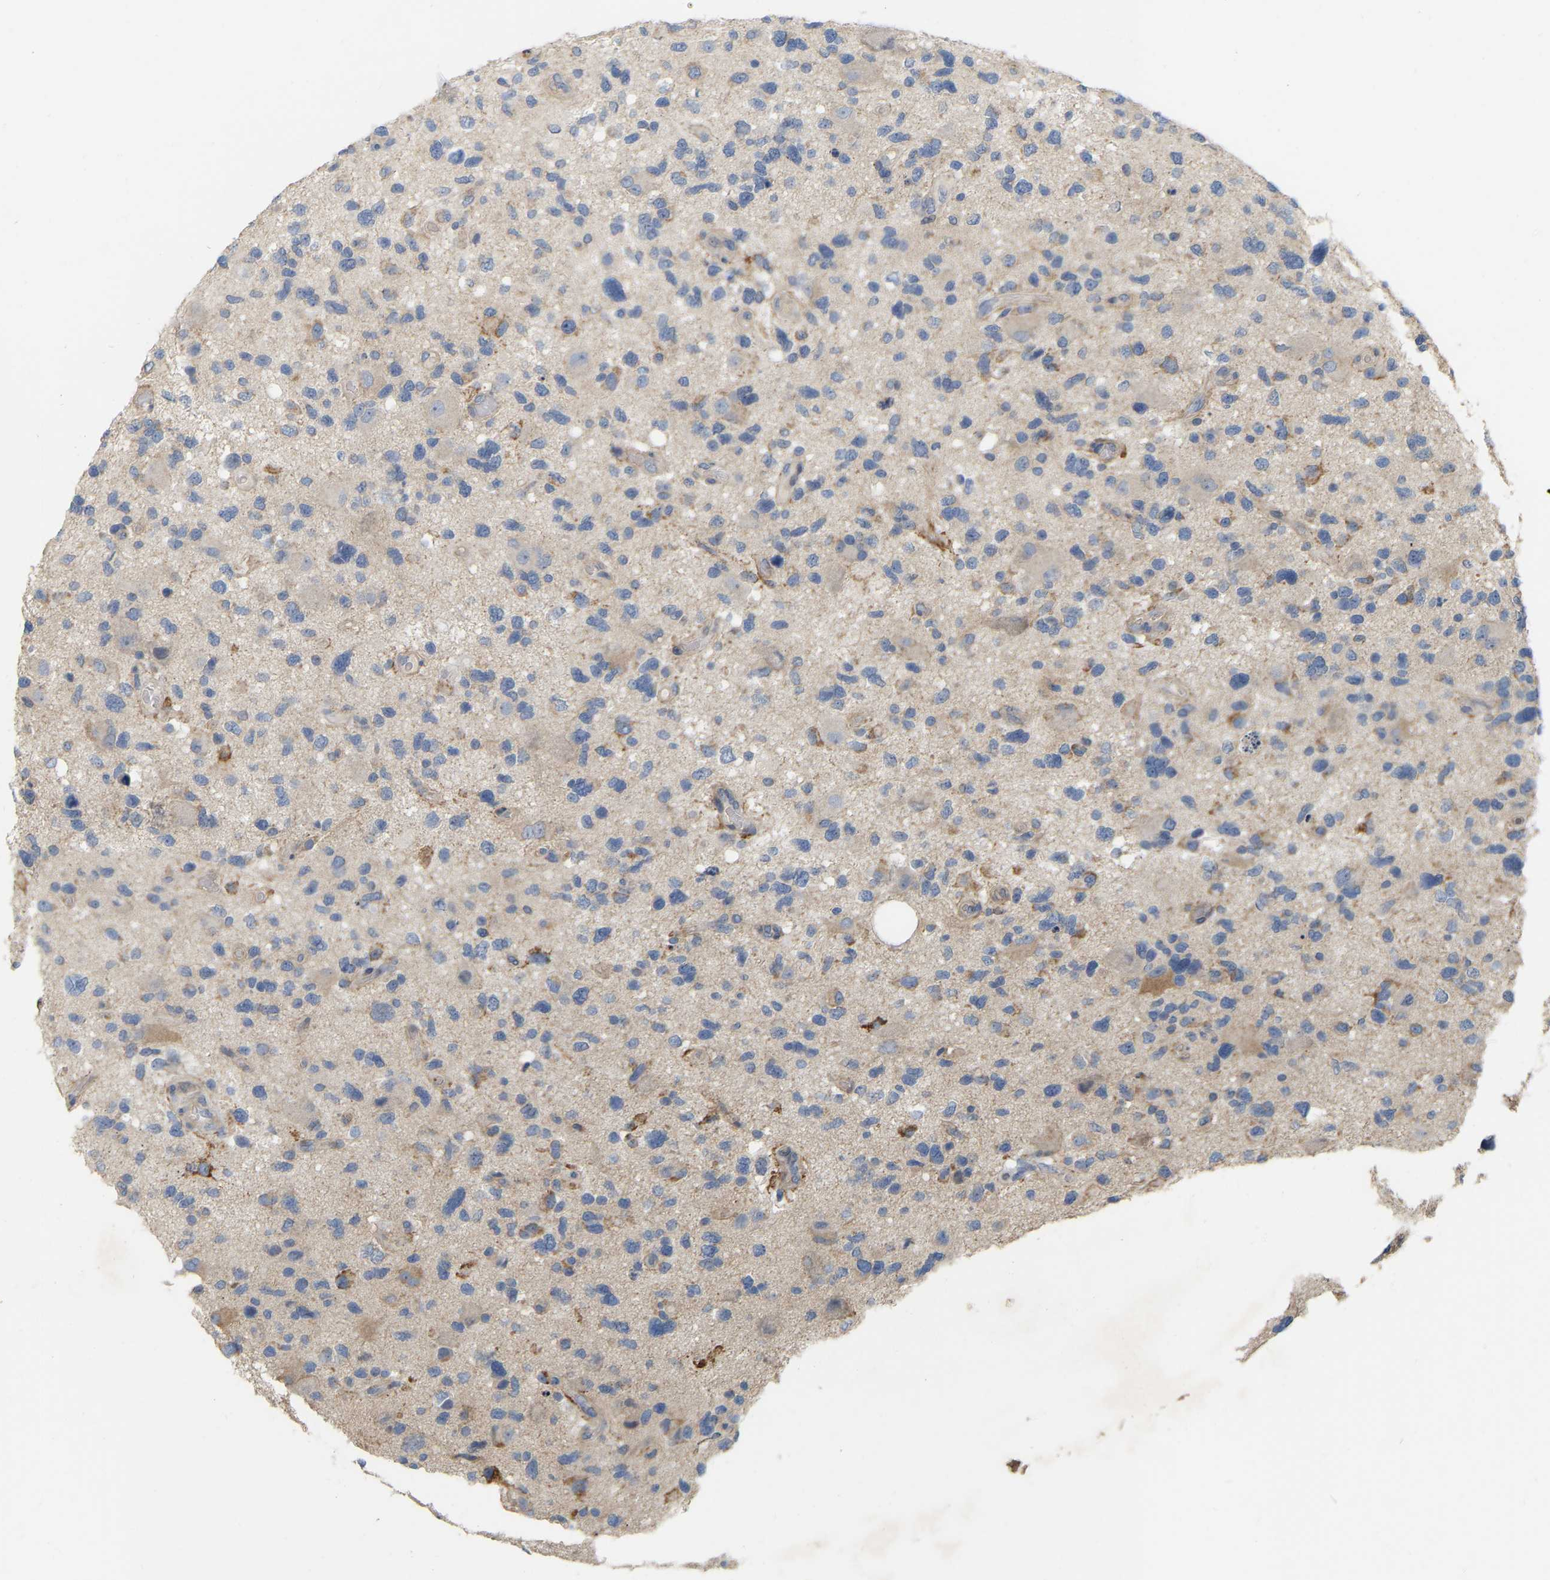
{"staining": {"intensity": "moderate", "quantity": "<25%", "location": "cytoplasmic/membranous"}, "tissue": "glioma", "cell_type": "Tumor cells", "image_type": "cancer", "snomed": [{"axis": "morphology", "description": "Glioma, malignant, High grade"}, {"axis": "topography", "description": "Brain"}], "caption": "Protein positivity by IHC reveals moderate cytoplasmic/membranous expression in about <25% of tumor cells in glioma. (DAB IHC with brightfield microscopy, high magnification).", "gene": "SSH1", "patient": {"sex": "male", "age": 33}}